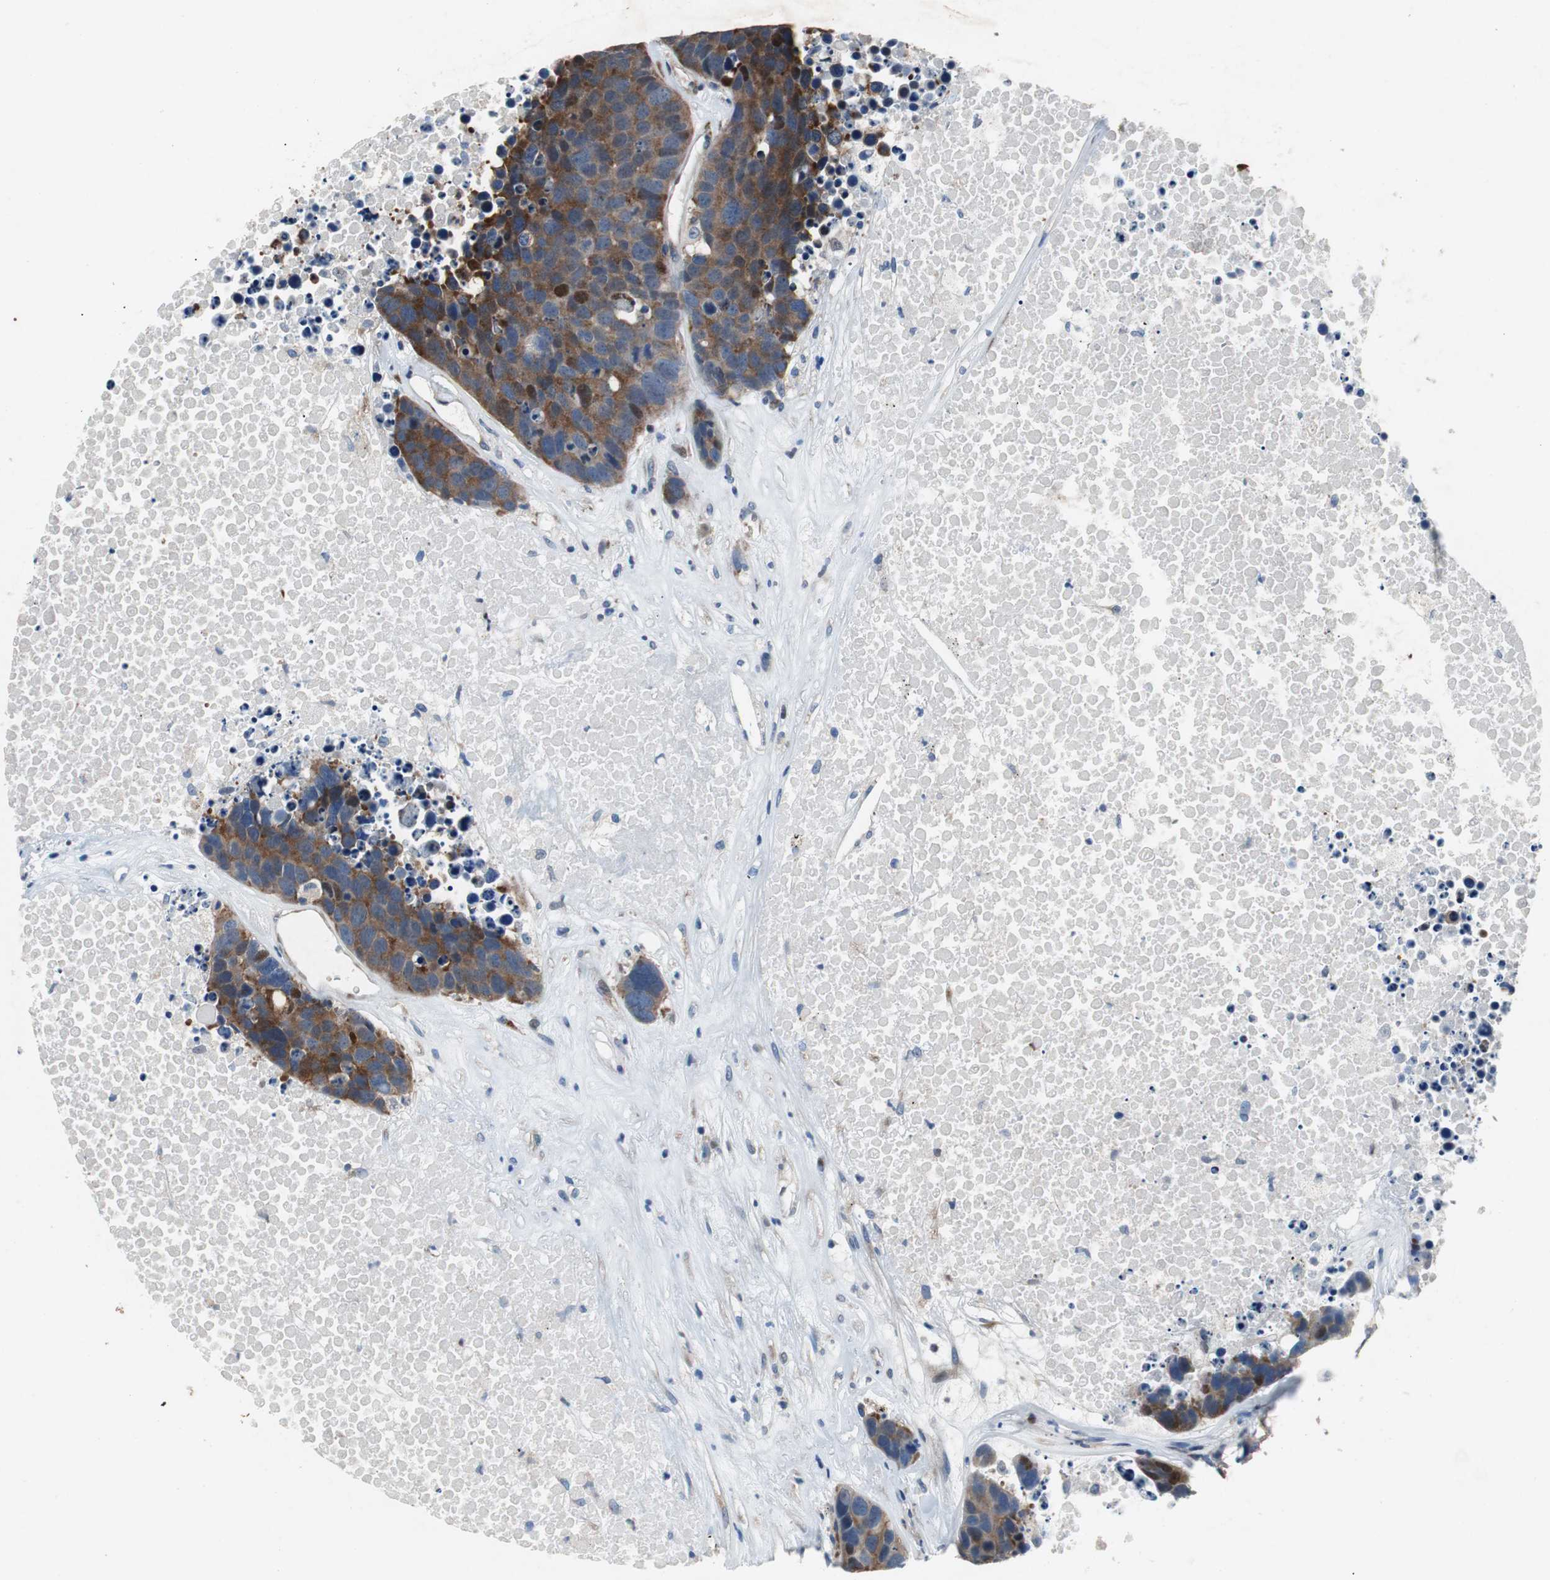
{"staining": {"intensity": "strong", "quantity": ">75%", "location": "cytoplasmic/membranous,nuclear"}, "tissue": "carcinoid", "cell_type": "Tumor cells", "image_type": "cancer", "snomed": [{"axis": "morphology", "description": "Carcinoid, malignant, NOS"}, {"axis": "topography", "description": "Lung"}], "caption": "The immunohistochemical stain labels strong cytoplasmic/membranous and nuclear staining in tumor cells of carcinoid tissue.", "gene": "RPL35", "patient": {"sex": "male", "age": 60}}